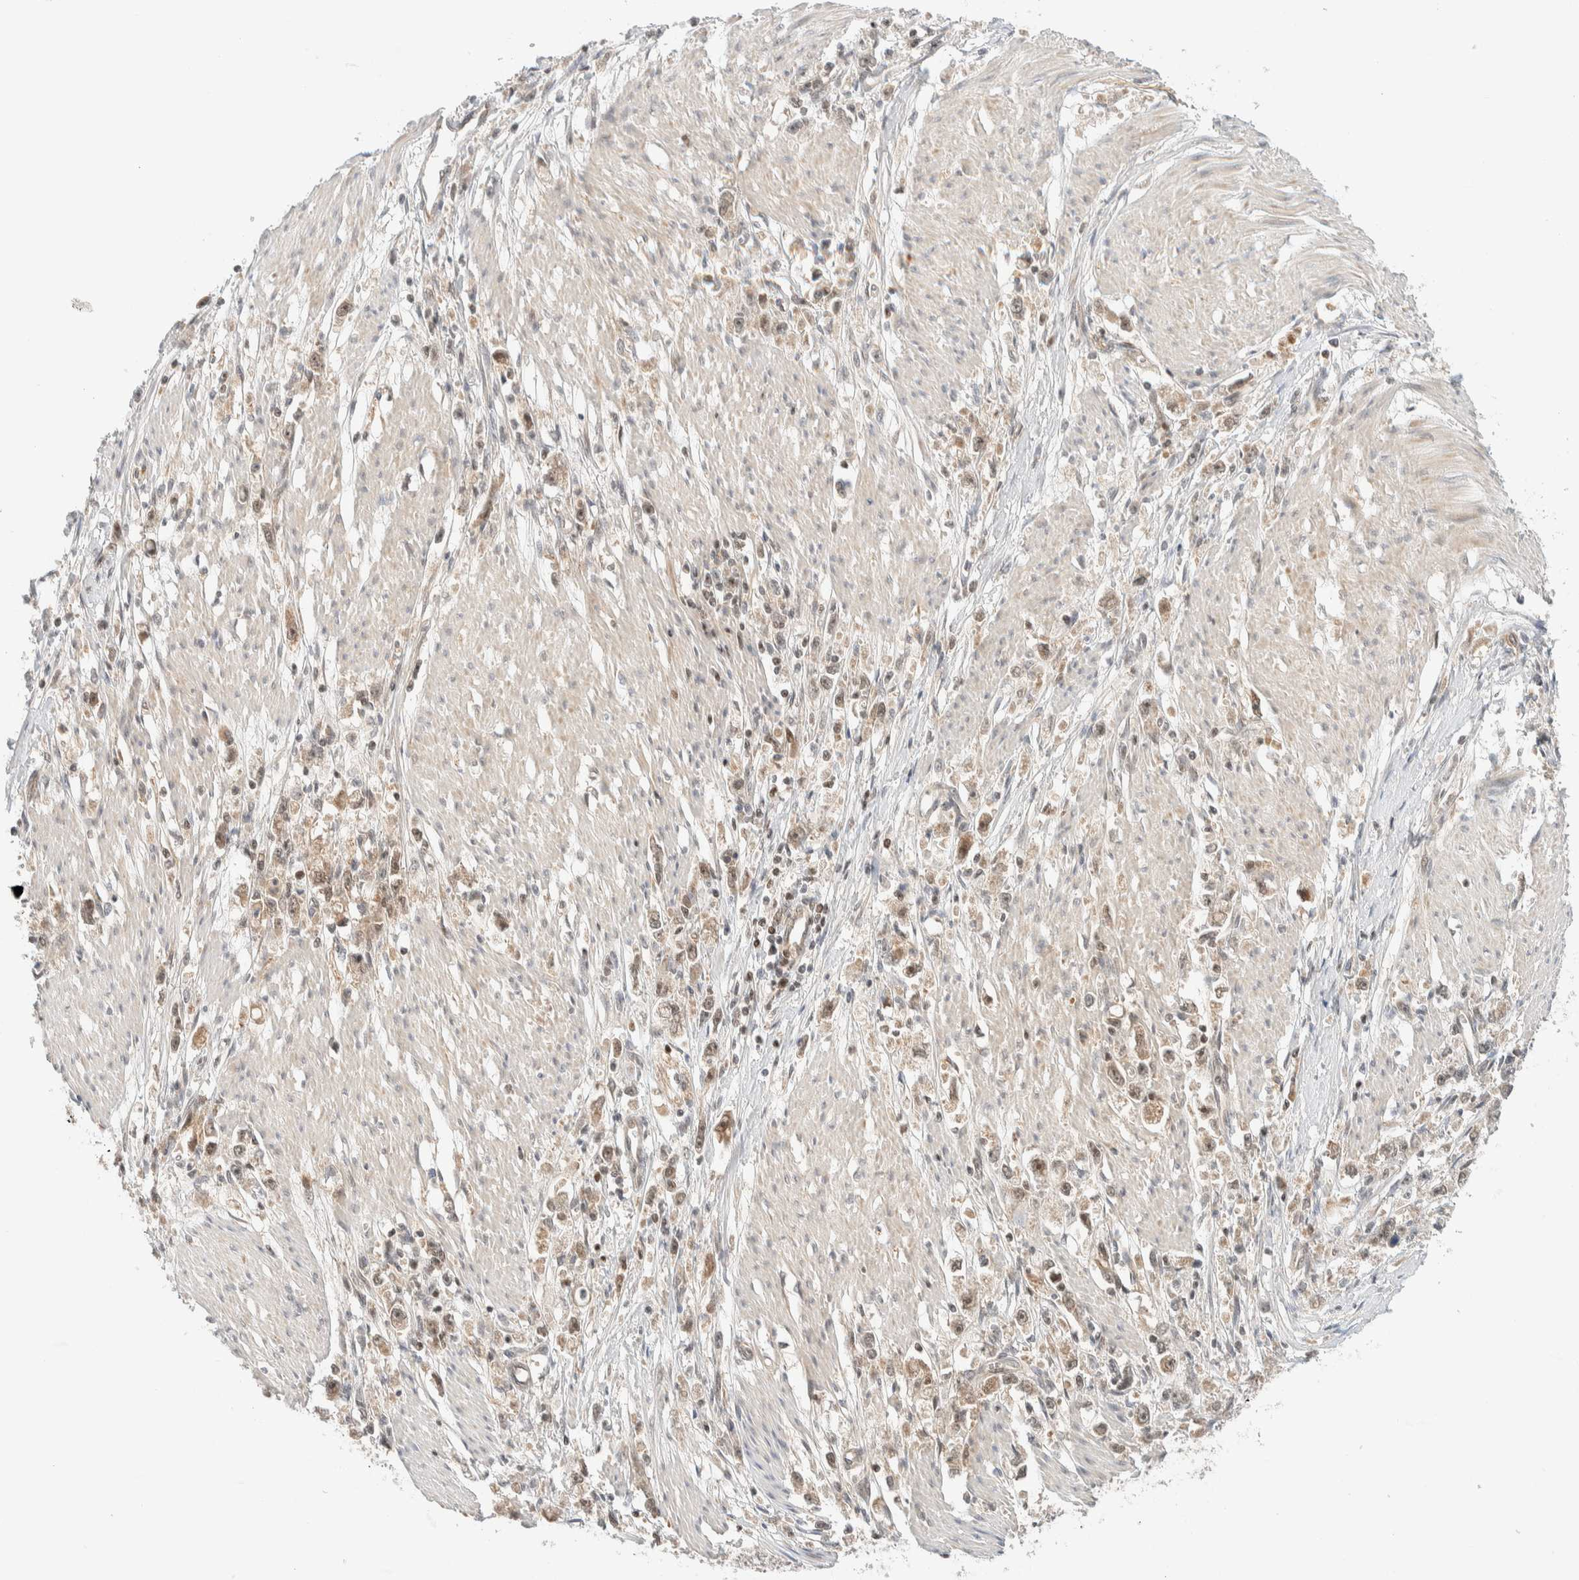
{"staining": {"intensity": "weak", "quantity": ">75%", "location": "cytoplasmic/membranous,nuclear"}, "tissue": "stomach cancer", "cell_type": "Tumor cells", "image_type": "cancer", "snomed": [{"axis": "morphology", "description": "Adenocarcinoma, NOS"}, {"axis": "topography", "description": "Stomach"}], "caption": "This is a micrograph of immunohistochemistry (IHC) staining of stomach adenocarcinoma, which shows weak staining in the cytoplasmic/membranous and nuclear of tumor cells.", "gene": "C8orf76", "patient": {"sex": "female", "age": 59}}